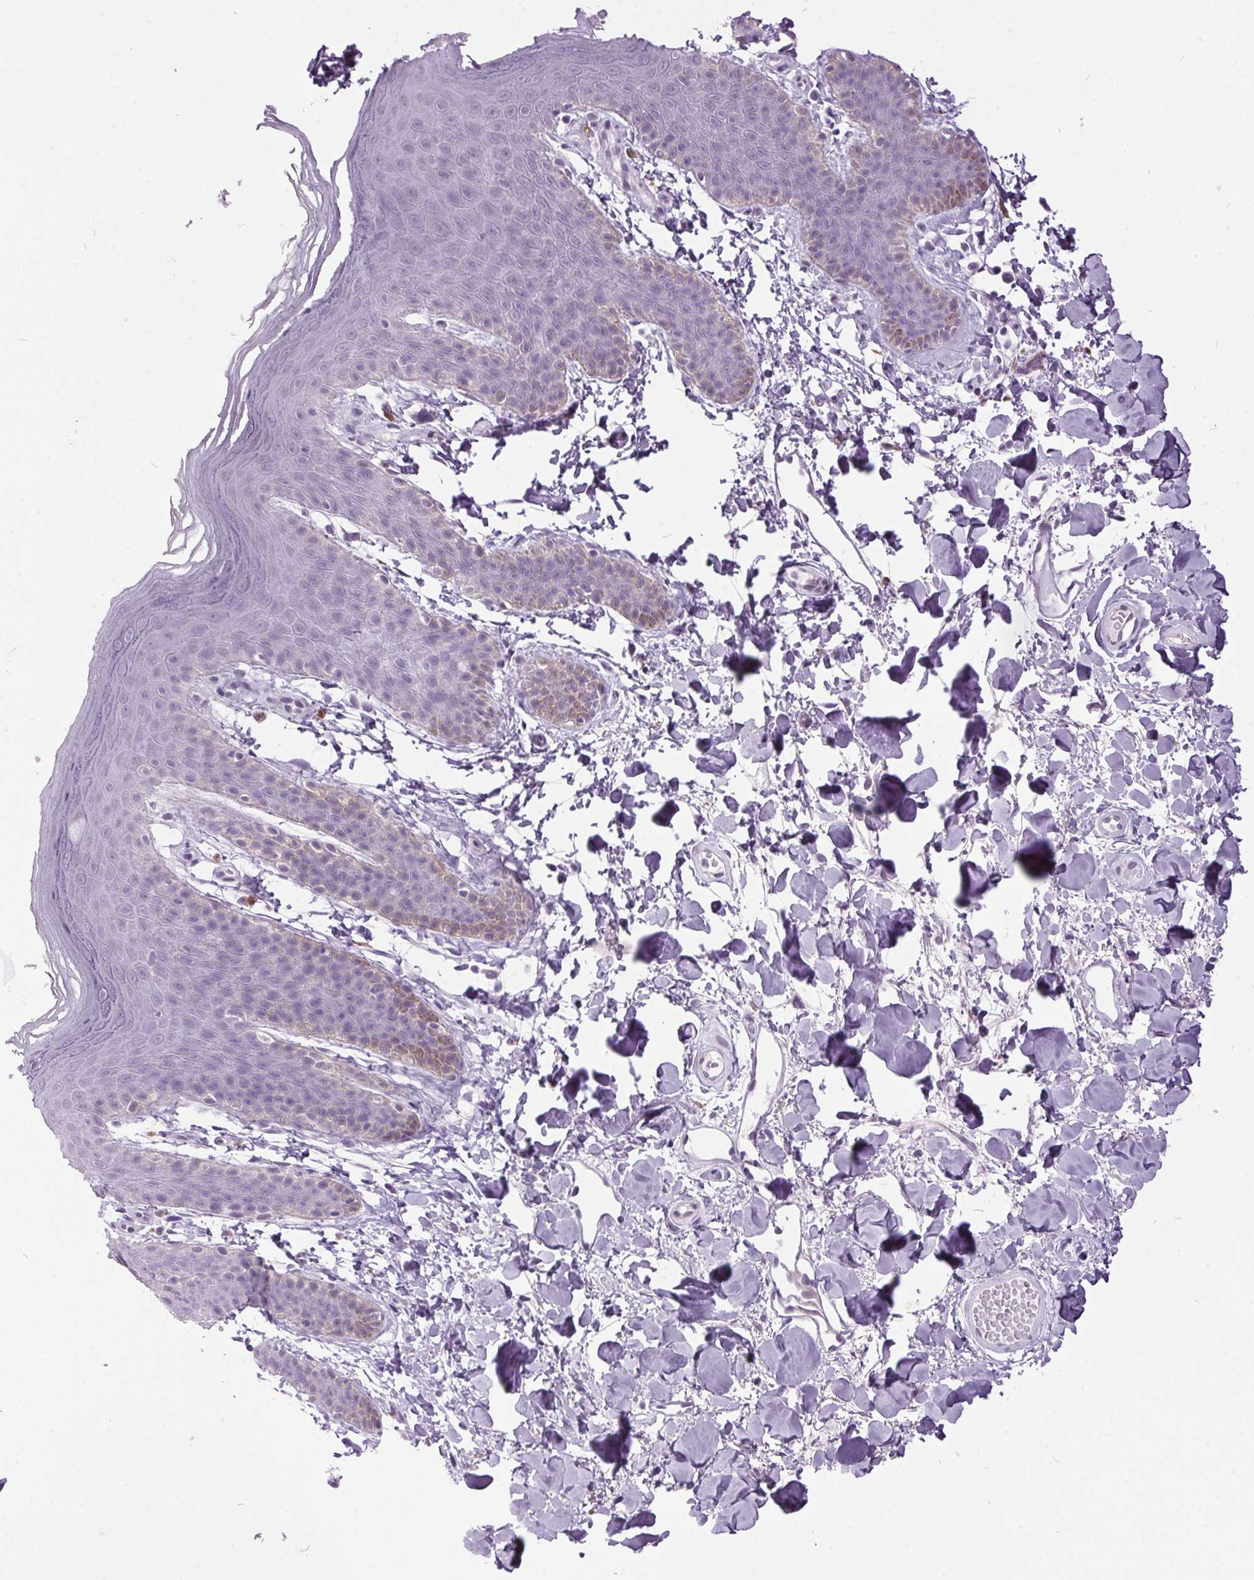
{"staining": {"intensity": "weak", "quantity": "<25%", "location": "cytoplasmic/membranous"}, "tissue": "skin", "cell_type": "Epidermal cells", "image_type": "normal", "snomed": [{"axis": "morphology", "description": "Normal tissue, NOS"}, {"axis": "topography", "description": "Anal"}], "caption": "DAB (3,3'-diaminobenzidine) immunohistochemical staining of normal human skin shows no significant positivity in epidermal cells.", "gene": "ODAD2", "patient": {"sex": "male", "age": 53}}